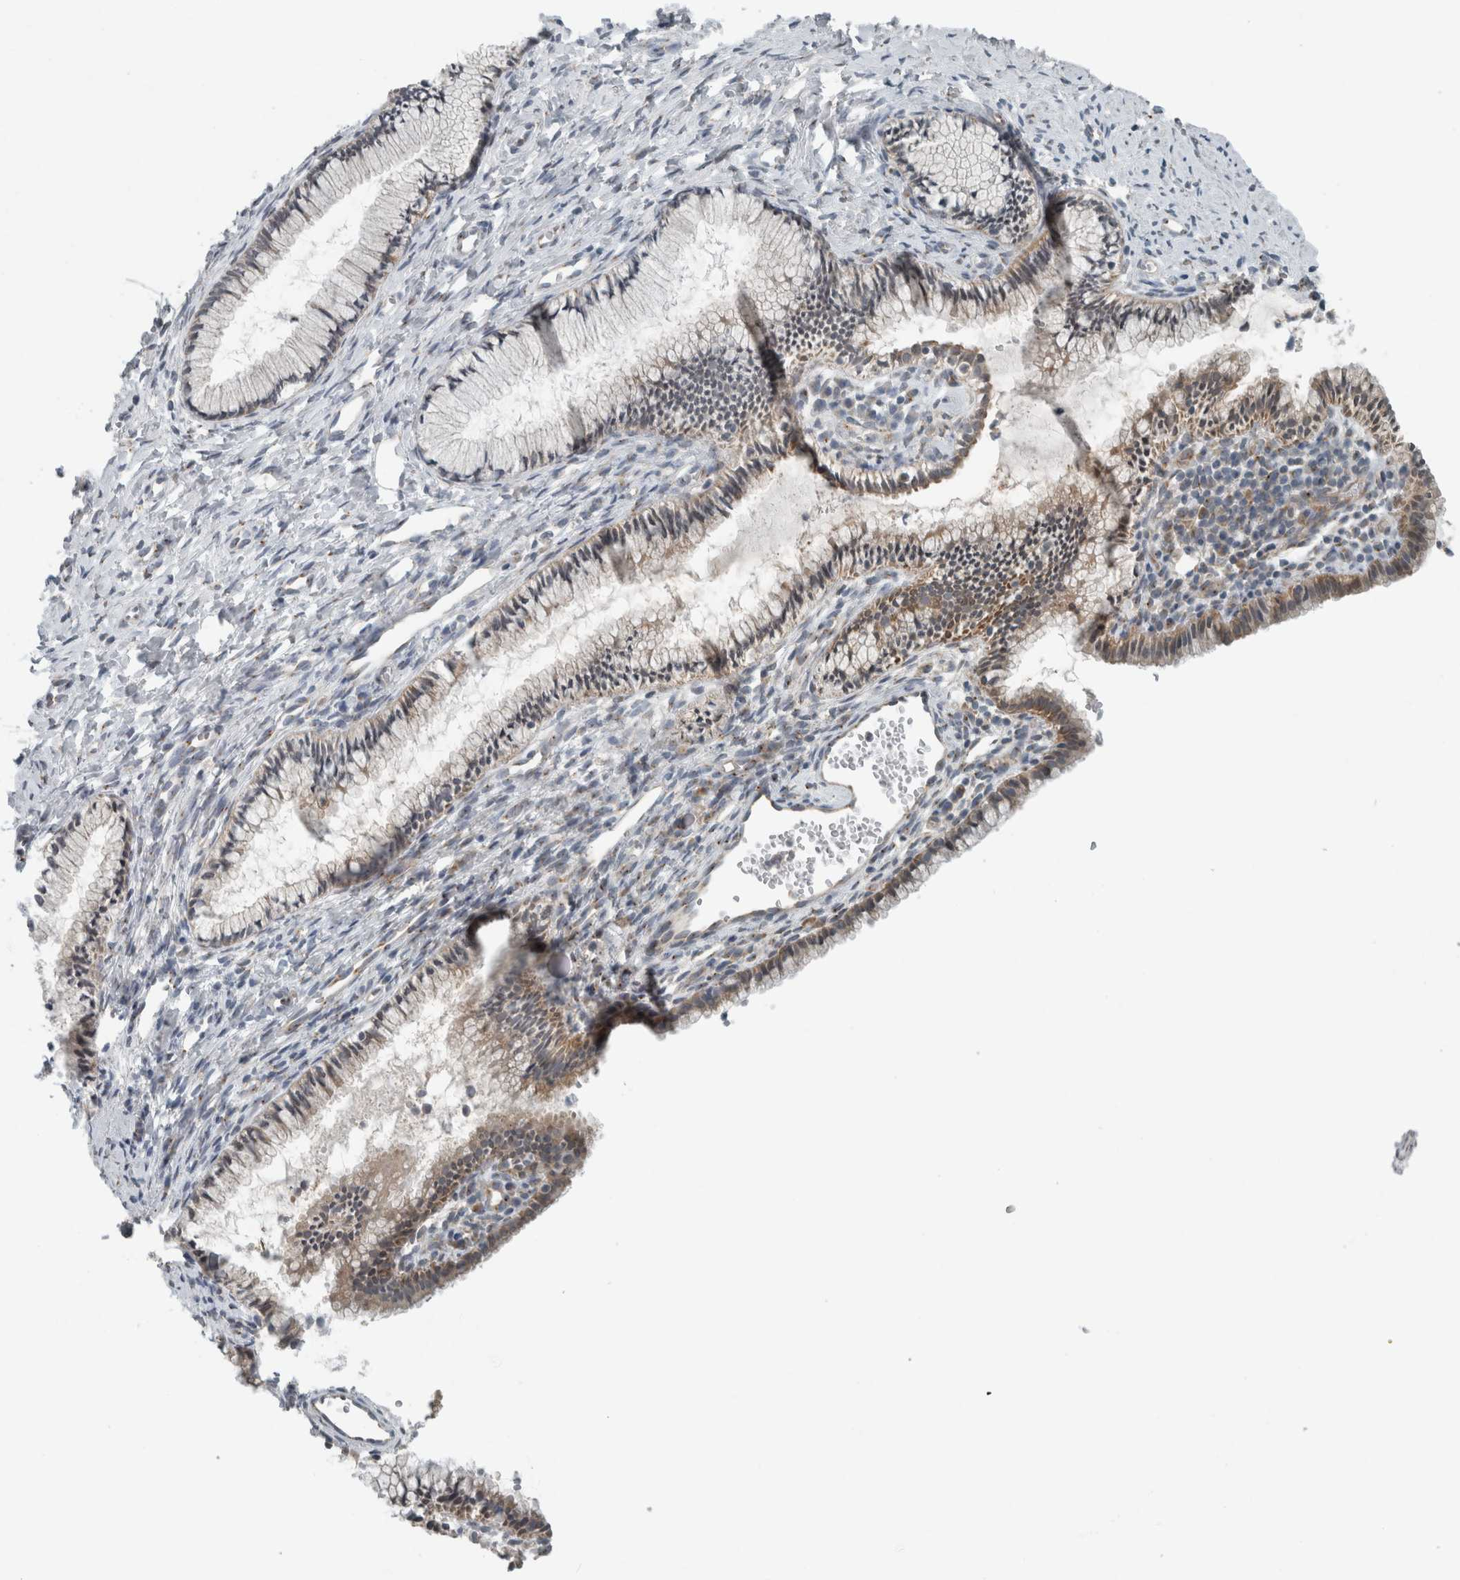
{"staining": {"intensity": "weak", "quantity": "<25%", "location": "cytoplasmic/membranous"}, "tissue": "cervix", "cell_type": "Glandular cells", "image_type": "normal", "snomed": [{"axis": "morphology", "description": "Normal tissue, NOS"}, {"axis": "topography", "description": "Cervix"}], "caption": "The micrograph demonstrates no staining of glandular cells in benign cervix. (Brightfield microscopy of DAB IHC at high magnification).", "gene": "KIF1C", "patient": {"sex": "female", "age": 27}}